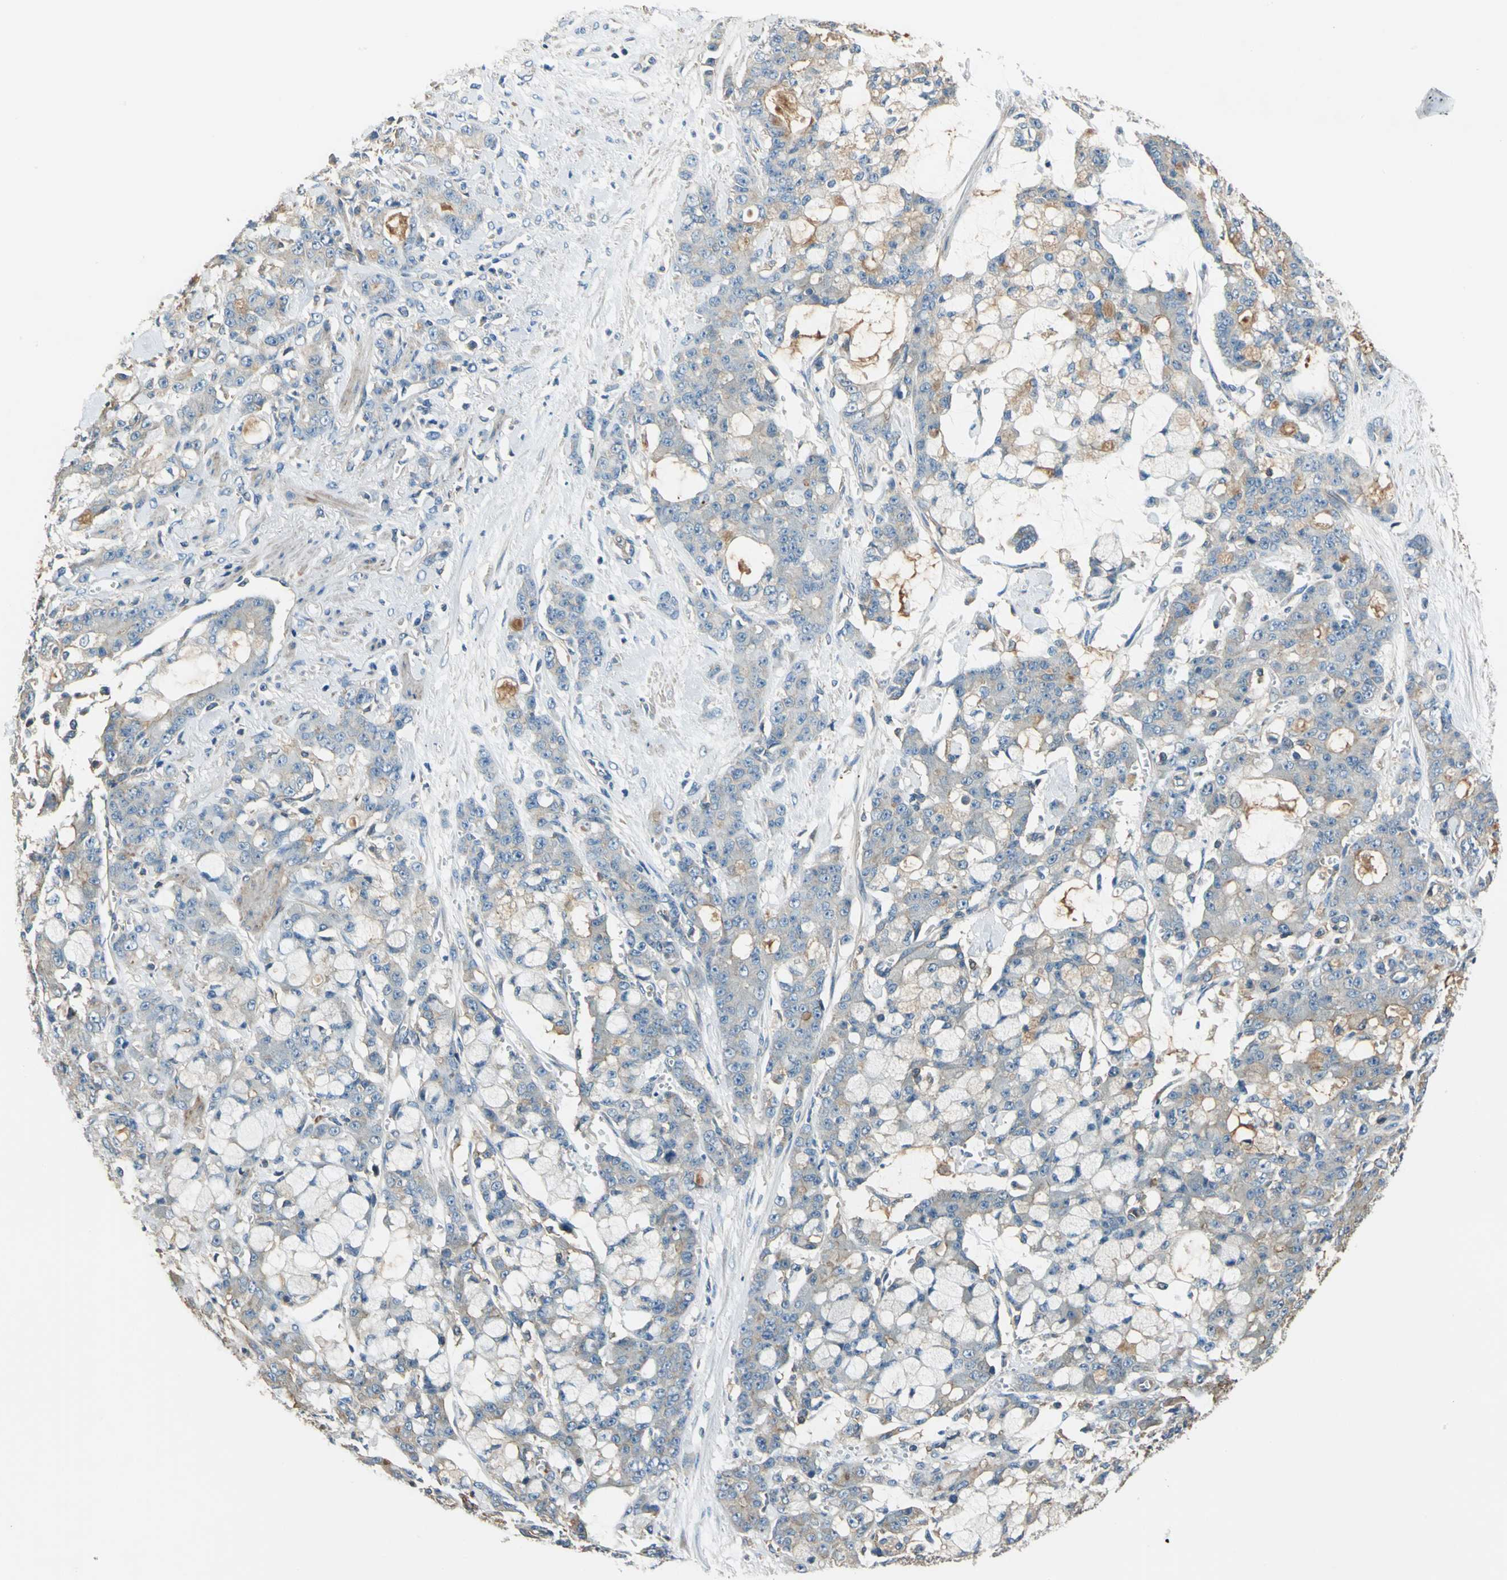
{"staining": {"intensity": "weak", "quantity": "25%-75%", "location": "cytoplasmic/membranous"}, "tissue": "pancreatic cancer", "cell_type": "Tumor cells", "image_type": "cancer", "snomed": [{"axis": "morphology", "description": "Adenocarcinoma, NOS"}, {"axis": "topography", "description": "Pancreas"}], "caption": "Immunohistochemistry (DAB (3,3'-diaminobenzidine)) staining of human adenocarcinoma (pancreatic) reveals weak cytoplasmic/membranous protein positivity in approximately 25%-75% of tumor cells.", "gene": "DDX3Y", "patient": {"sex": "female", "age": 73}}